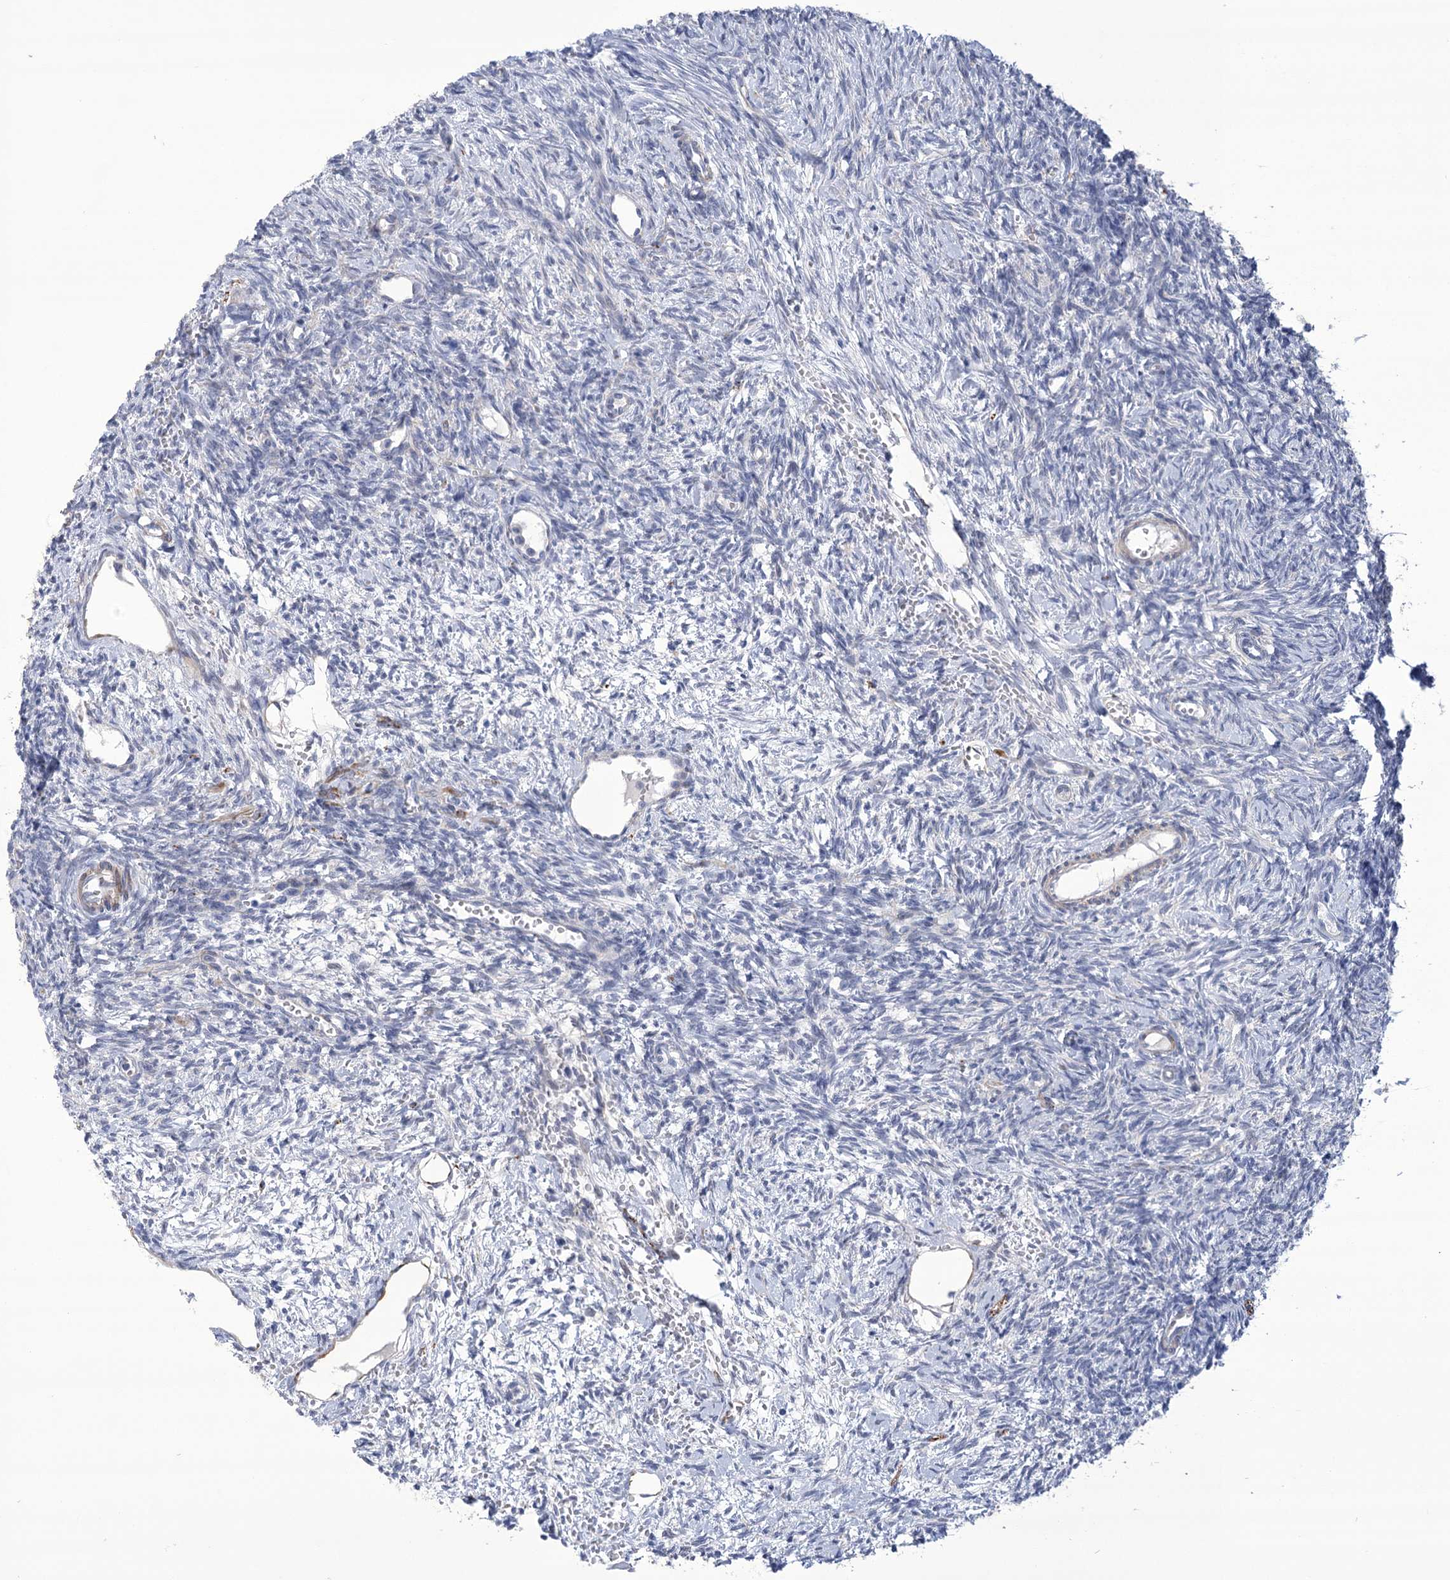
{"staining": {"intensity": "negative", "quantity": "none", "location": "none"}, "tissue": "ovary", "cell_type": "Follicle cells", "image_type": "normal", "snomed": [{"axis": "morphology", "description": "Normal tissue, NOS"}, {"axis": "topography", "description": "Ovary"}], "caption": "This image is of benign ovary stained with immunohistochemistry (IHC) to label a protein in brown with the nuclei are counter-stained blue. There is no positivity in follicle cells. The staining was performed using DAB to visualize the protein expression in brown, while the nuclei were stained in blue with hematoxylin (Magnification: 20x).", "gene": "ANGPTL3", "patient": {"sex": "female", "age": 39}}